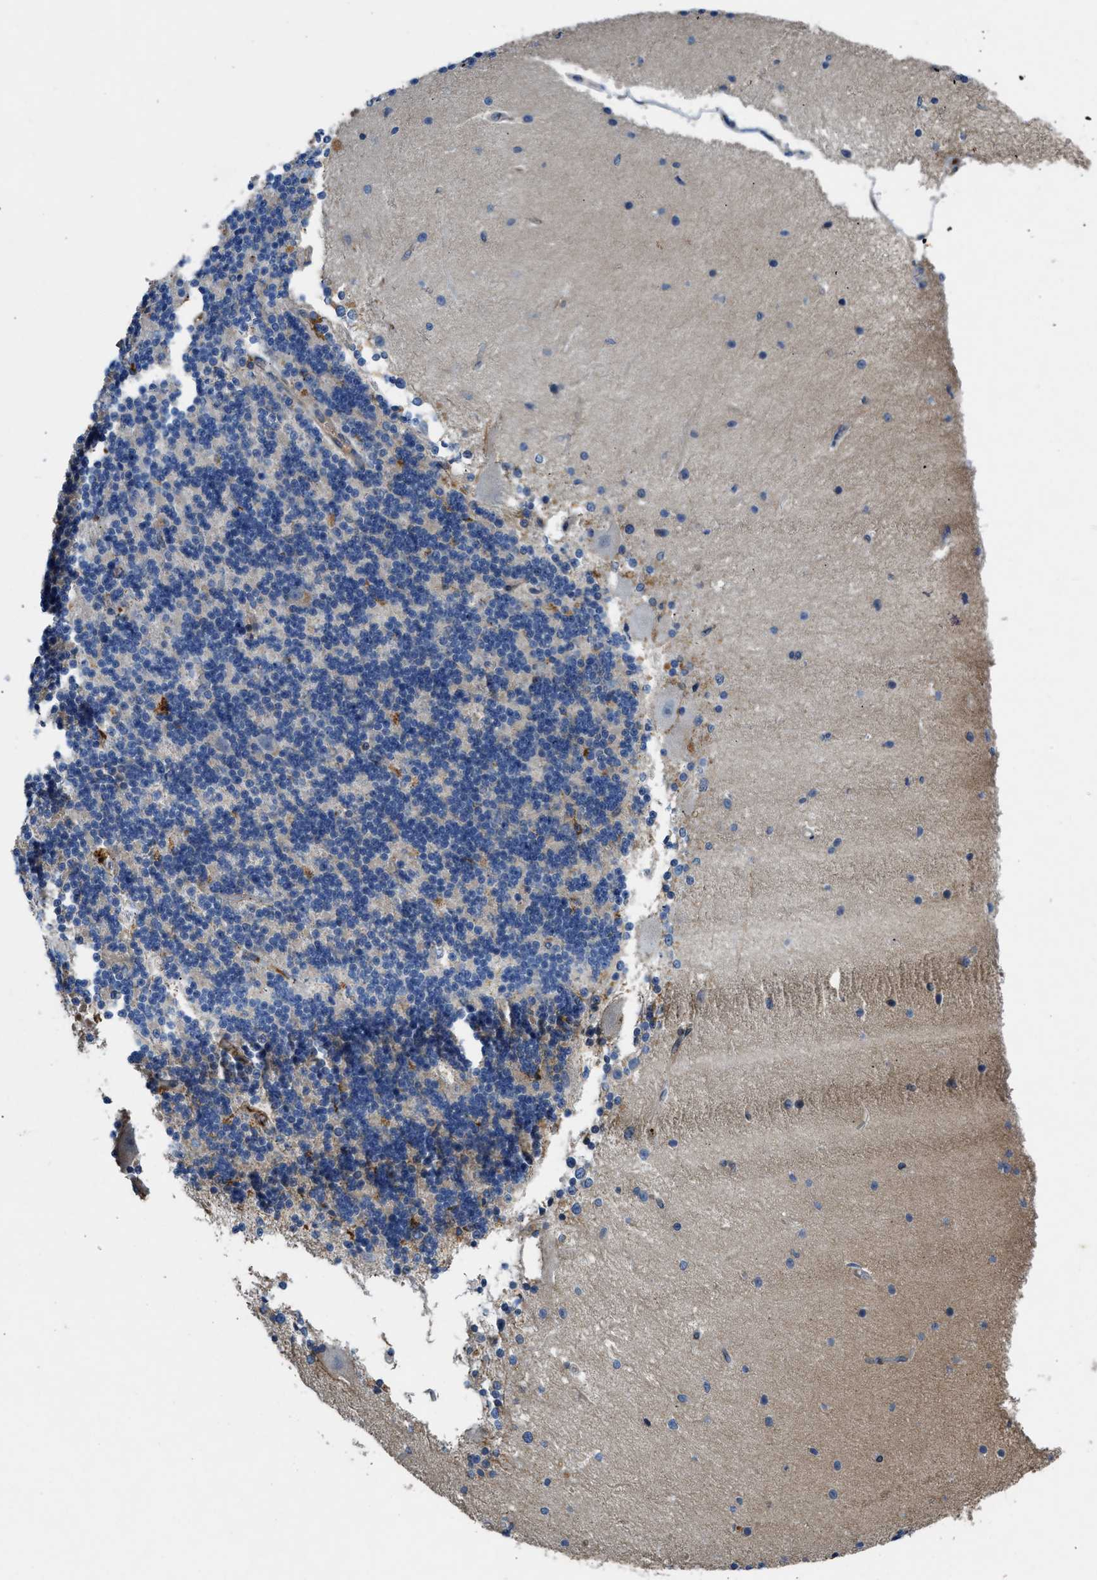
{"staining": {"intensity": "negative", "quantity": "none", "location": "none"}, "tissue": "cerebellum", "cell_type": "Cells in granular layer", "image_type": "normal", "snomed": [{"axis": "morphology", "description": "Normal tissue, NOS"}, {"axis": "topography", "description": "Cerebellum"}], "caption": "The IHC image has no significant positivity in cells in granular layer of cerebellum.", "gene": "GGCX", "patient": {"sex": "female", "age": 54}}